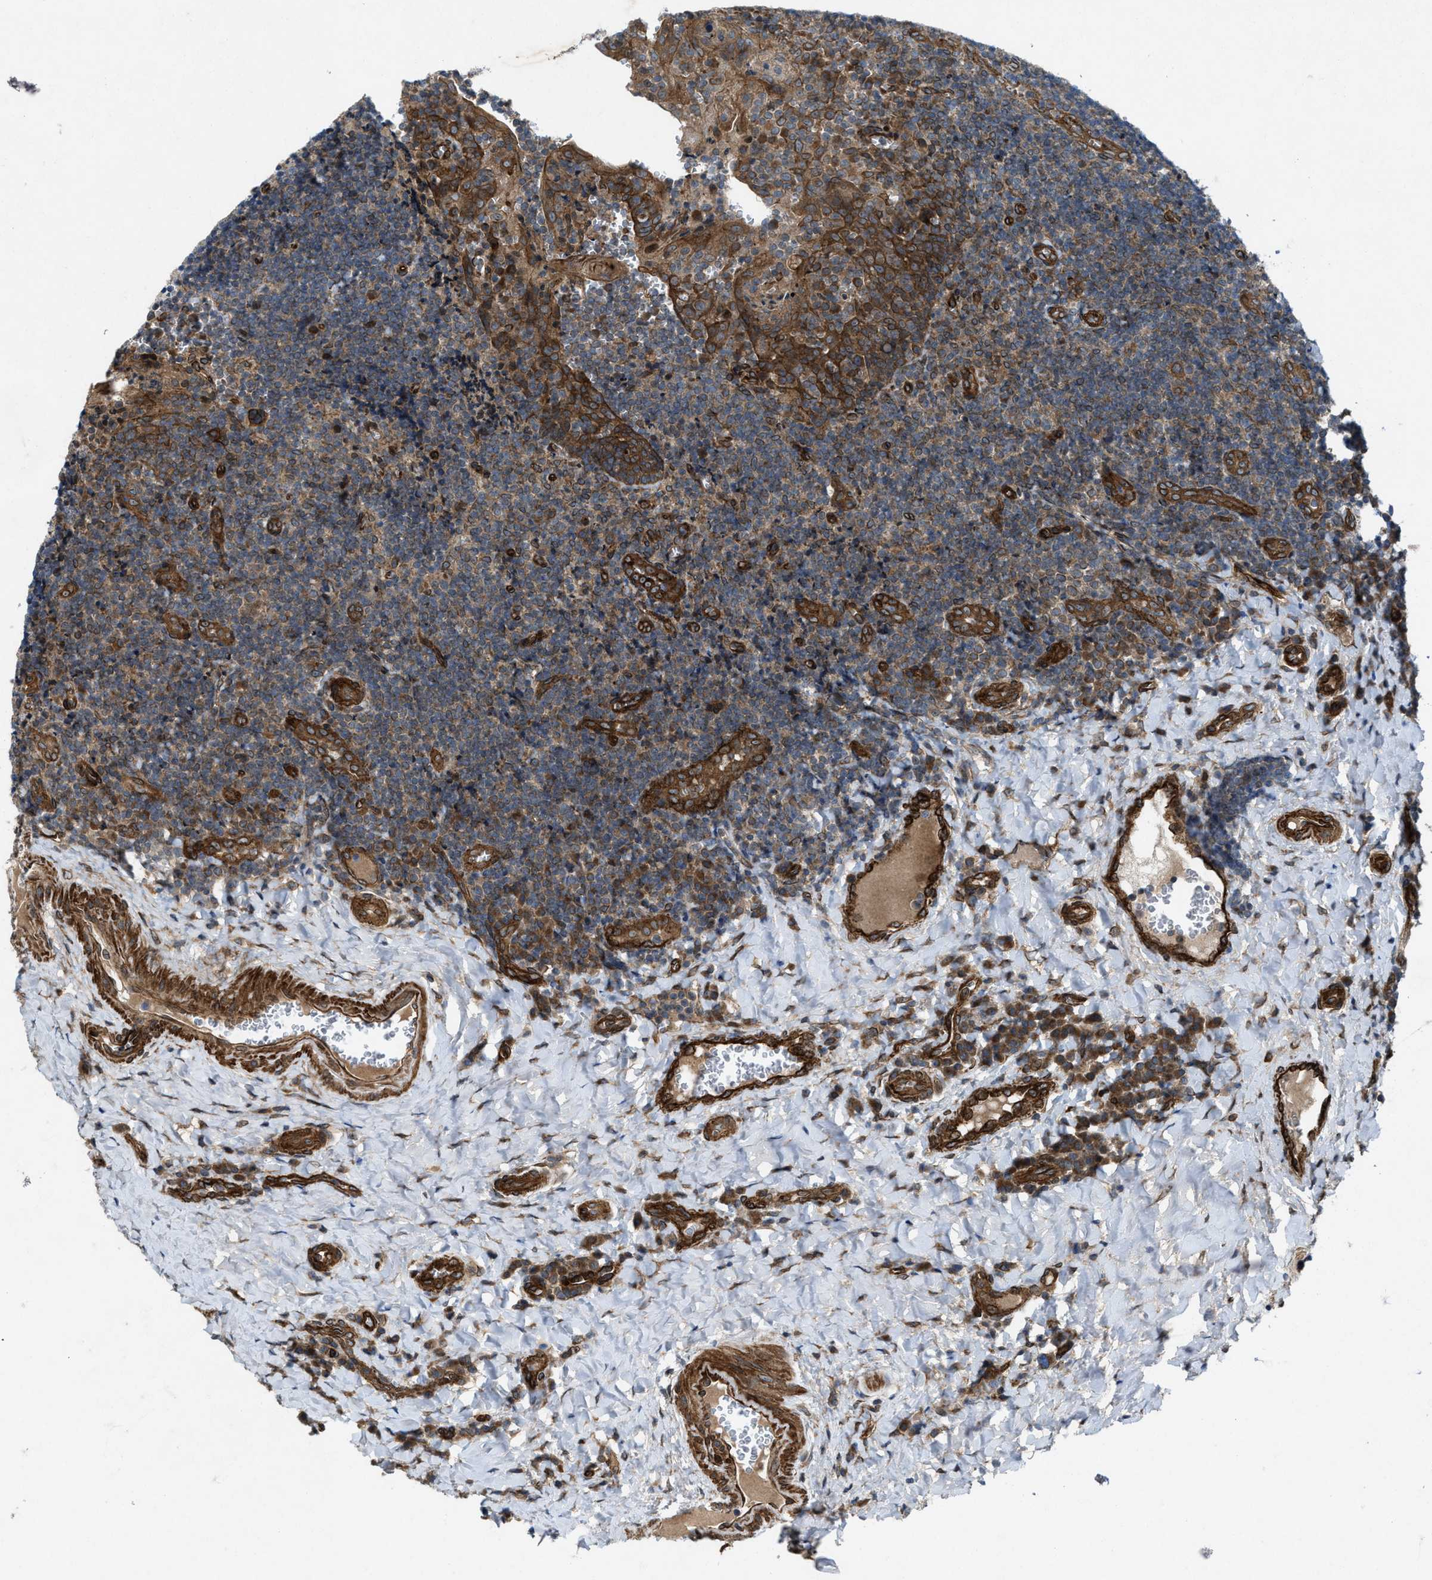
{"staining": {"intensity": "weak", "quantity": ">75%", "location": "cytoplasmic/membranous"}, "tissue": "tonsil", "cell_type": "Germinal center cells", "image_type": "normal", "snomed": [{"axis": "morphology", "description": "Normal tissue, NOS"}, {"axis": "morphology", "description": "Inflammation, NOS"}, {"axis": "topography", "description": "Tonsil"}], "caption": "About >75% of germinal center cells in normal human tonsil display weak cytoplasmic/membranous protein staining as visualized by brown immunohistochemical staining.", "gene": "URGCP", "patient": {"sex": "female", "age": 31}}